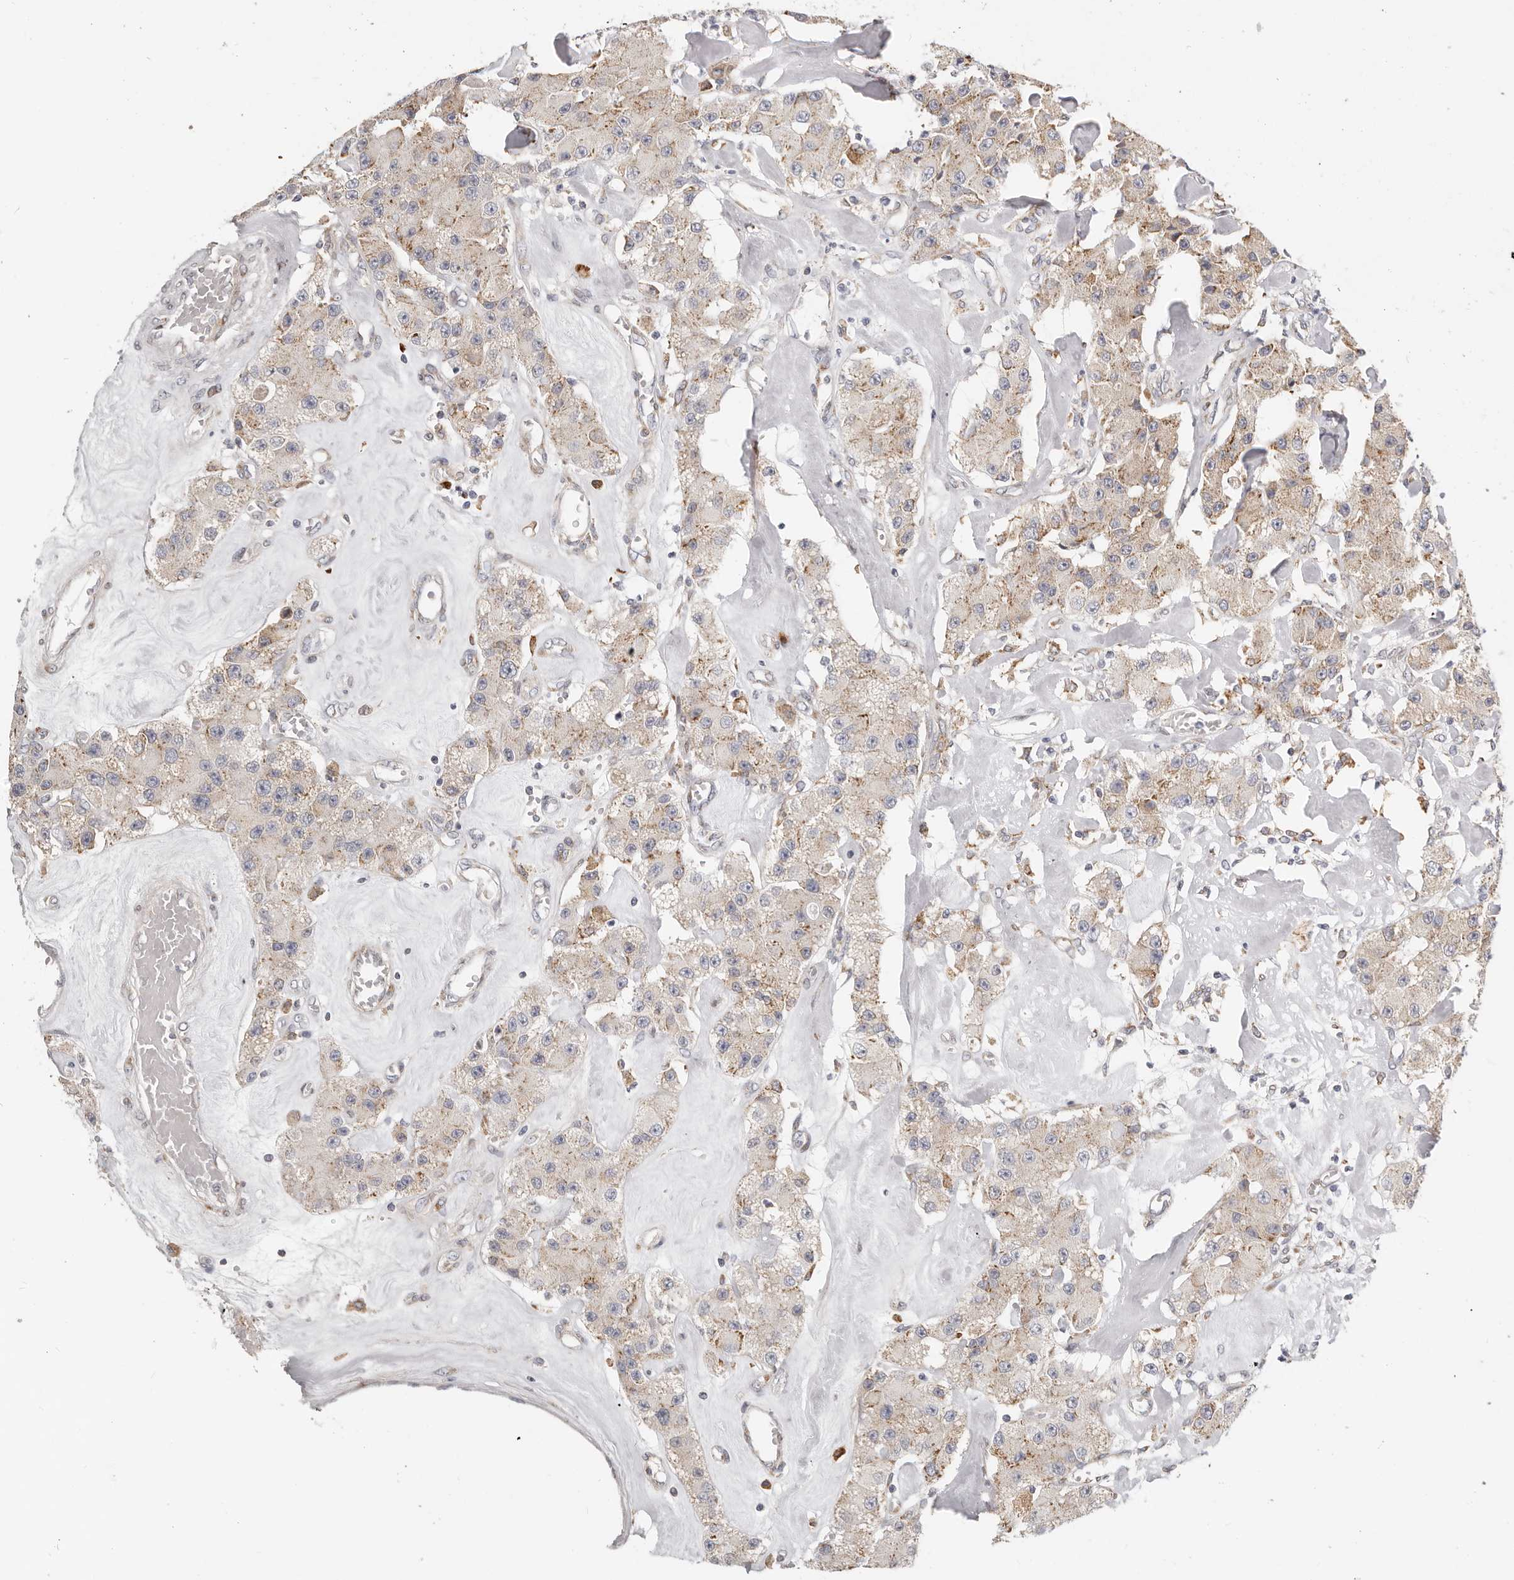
{"staining": {"intensity": "moderate", "quantity": "<25%", "location": "cytoplasmic/membranous"}, "tissue": "carcinoid", "cell_type": "Tumor cells", "image_type": "cancer", "snomed": [{"axis": "morphology", "description": "Carcinoid, malignant, NOS"}, {"axis": "topography", "description": "Pancreas"}], "caption": "This histopathology image displays immunohistochemistry (IHC) staining of carcinoid, with low moderate cytoplasmic/membranous expression in approximately <25% of tumor cells.", "gene": "IL32", "patient": {"sex": "male", "age": 41}}